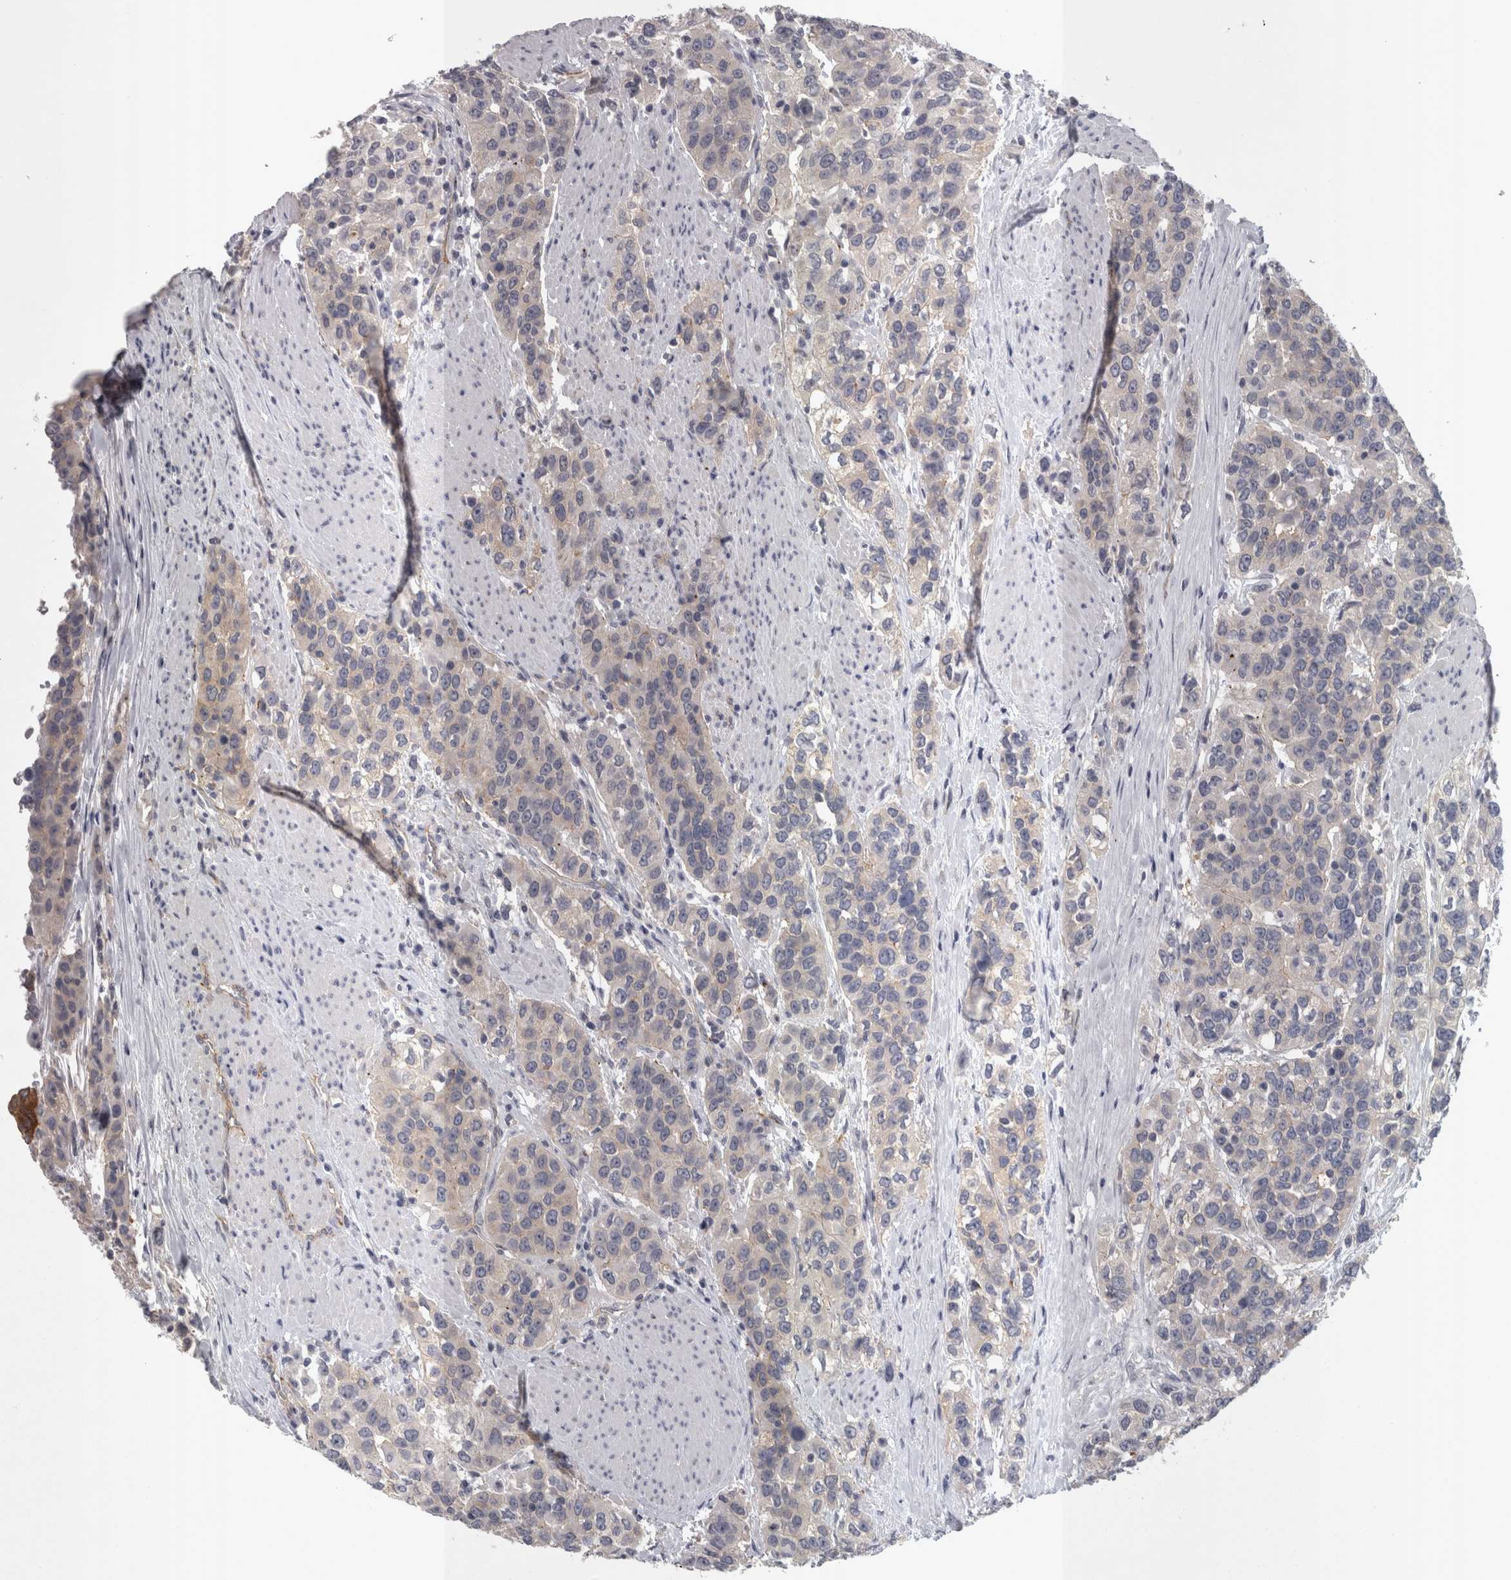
{"staining": {"intensity": "weak", "quantity": "<25%", "location": "cytoplasmic/membranous"}, "tissue": "urothelial cancer", "cell_type": "Tumor cells", "image_type": "cancer", "snomed": [{"axis": "morphology", "description": "Urothelial carcinoma, High grade"}, {"axis": "topography", "description": "Urinary bladder"}], "caption": "Tumor cells show no significant positivity in urothelial carcinoma (high-grade).", "gene": "LYZL6", "patient": {"sex": "female", "age": 80}}